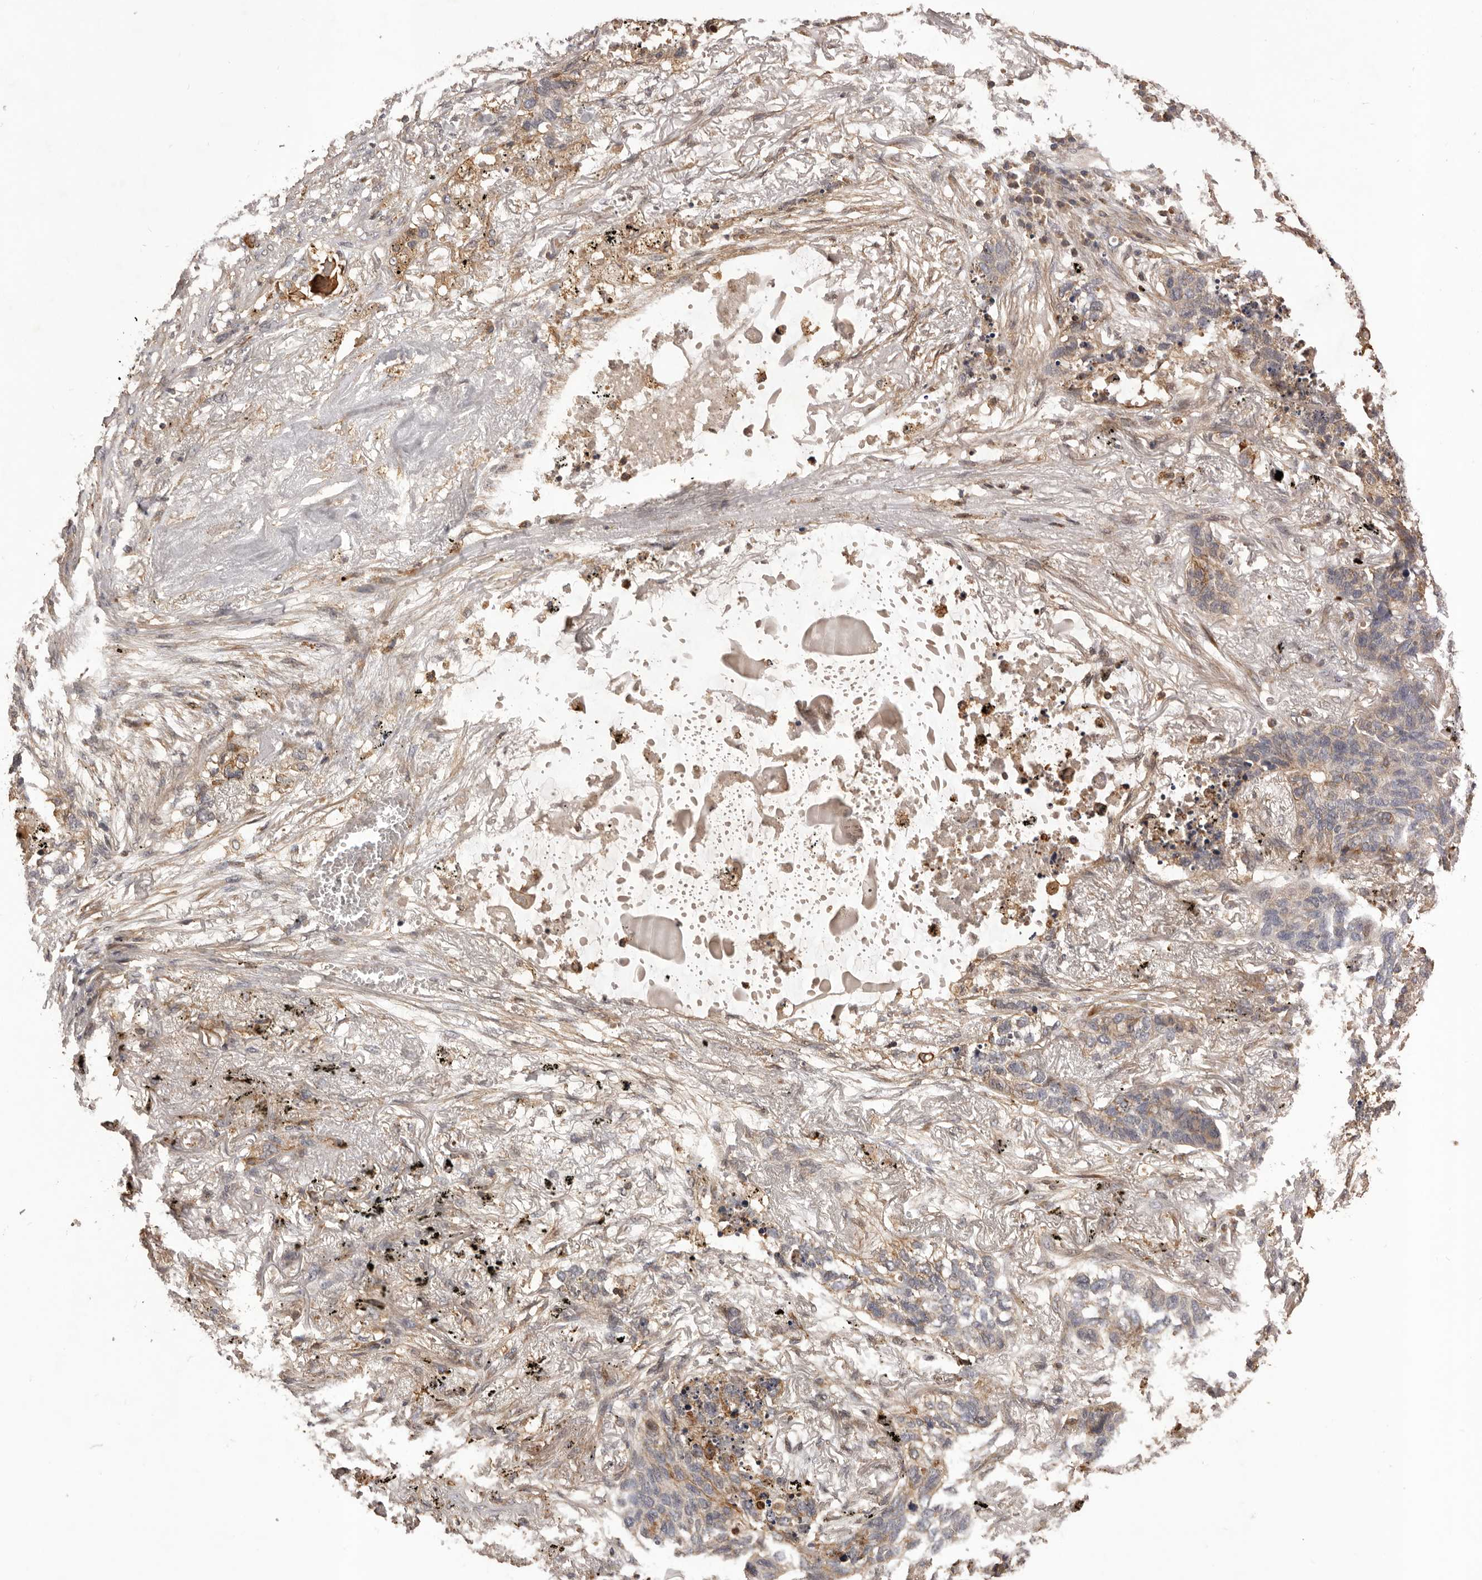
{"staining": {"intensity": "weak", "quantity": "<25%", "location": "cytoplasmic/membranous"}, "tissue": "lung cancer", "cell_type": "Tumor cells", "image_type": "cancer", "snomed": [{"axis": "morphology", "description": "Squamous cell carcinoma, NOS"}, {"axis": "topography", "description": "Lung"}], "caption": "A high-resolution image shows immunohistochemistry (IHC) staining of lung cancer, which shows no significant positivity in tumor cells. The staining is performed using DAB brown chromogen with nuclei counter-stained in using hematoxylin.", "gene": "GLIPR2", "patient": {"sex": "female", "age": 63}}